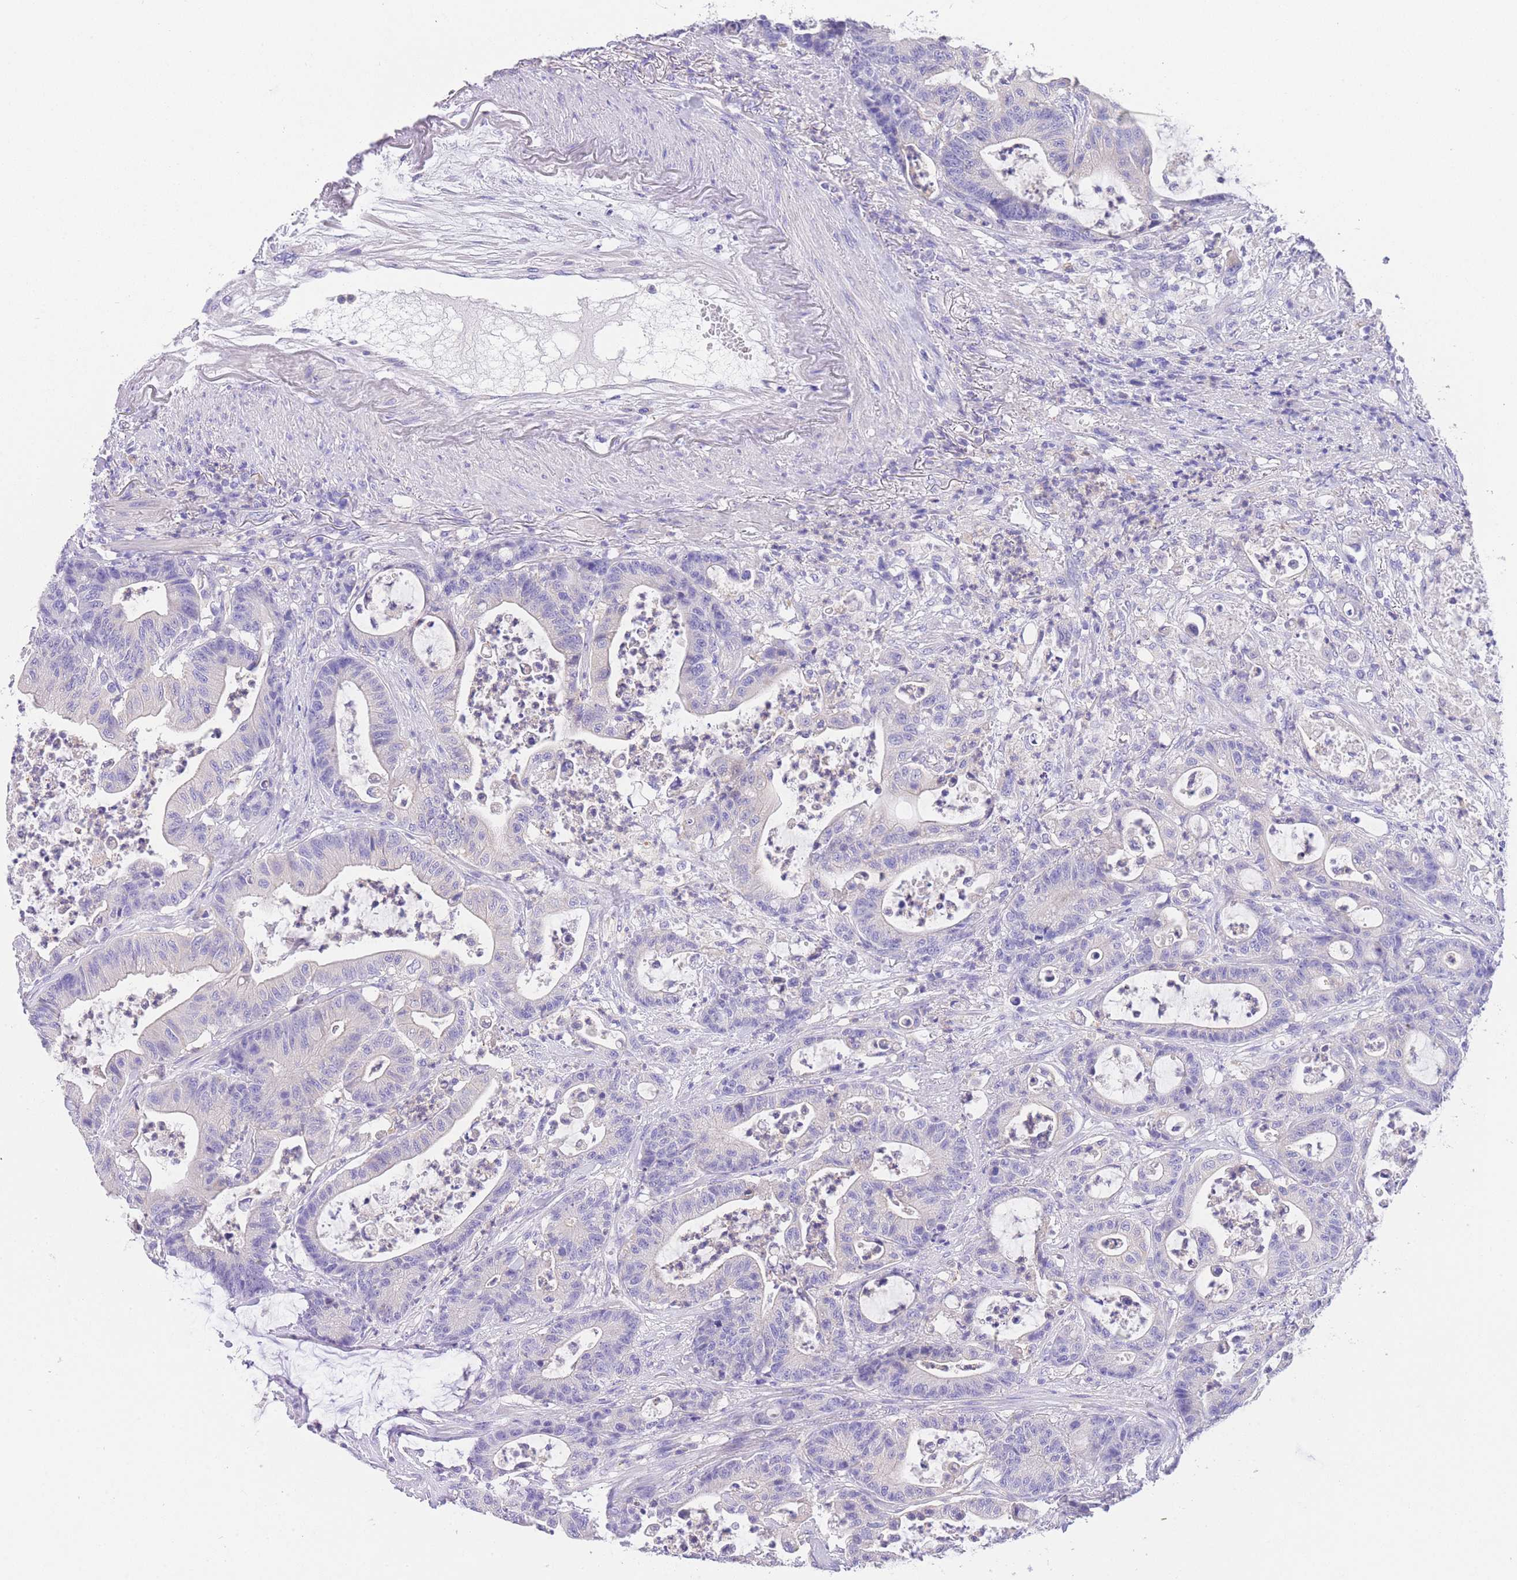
{"staining": {"intensity": "negative", "quantity": "none", "location": "none"}, "tissue": "colorectal cancer", "cell_type": "Tumor cells", "image_type": "cancer", "snomed": [{"axis": "morphology", "description": "Adenocarcinoma, NOS"}, {"axis": "topography", "description": "Colon"}], "caption": "Human colorectal cancer (adenocarcinoma) stained for a protein using immunohistochemistry (IHC) exhibits no positivity in tumor cells.", "gene": "EPN2", "patient": {"sex": "female", "age": 84}}